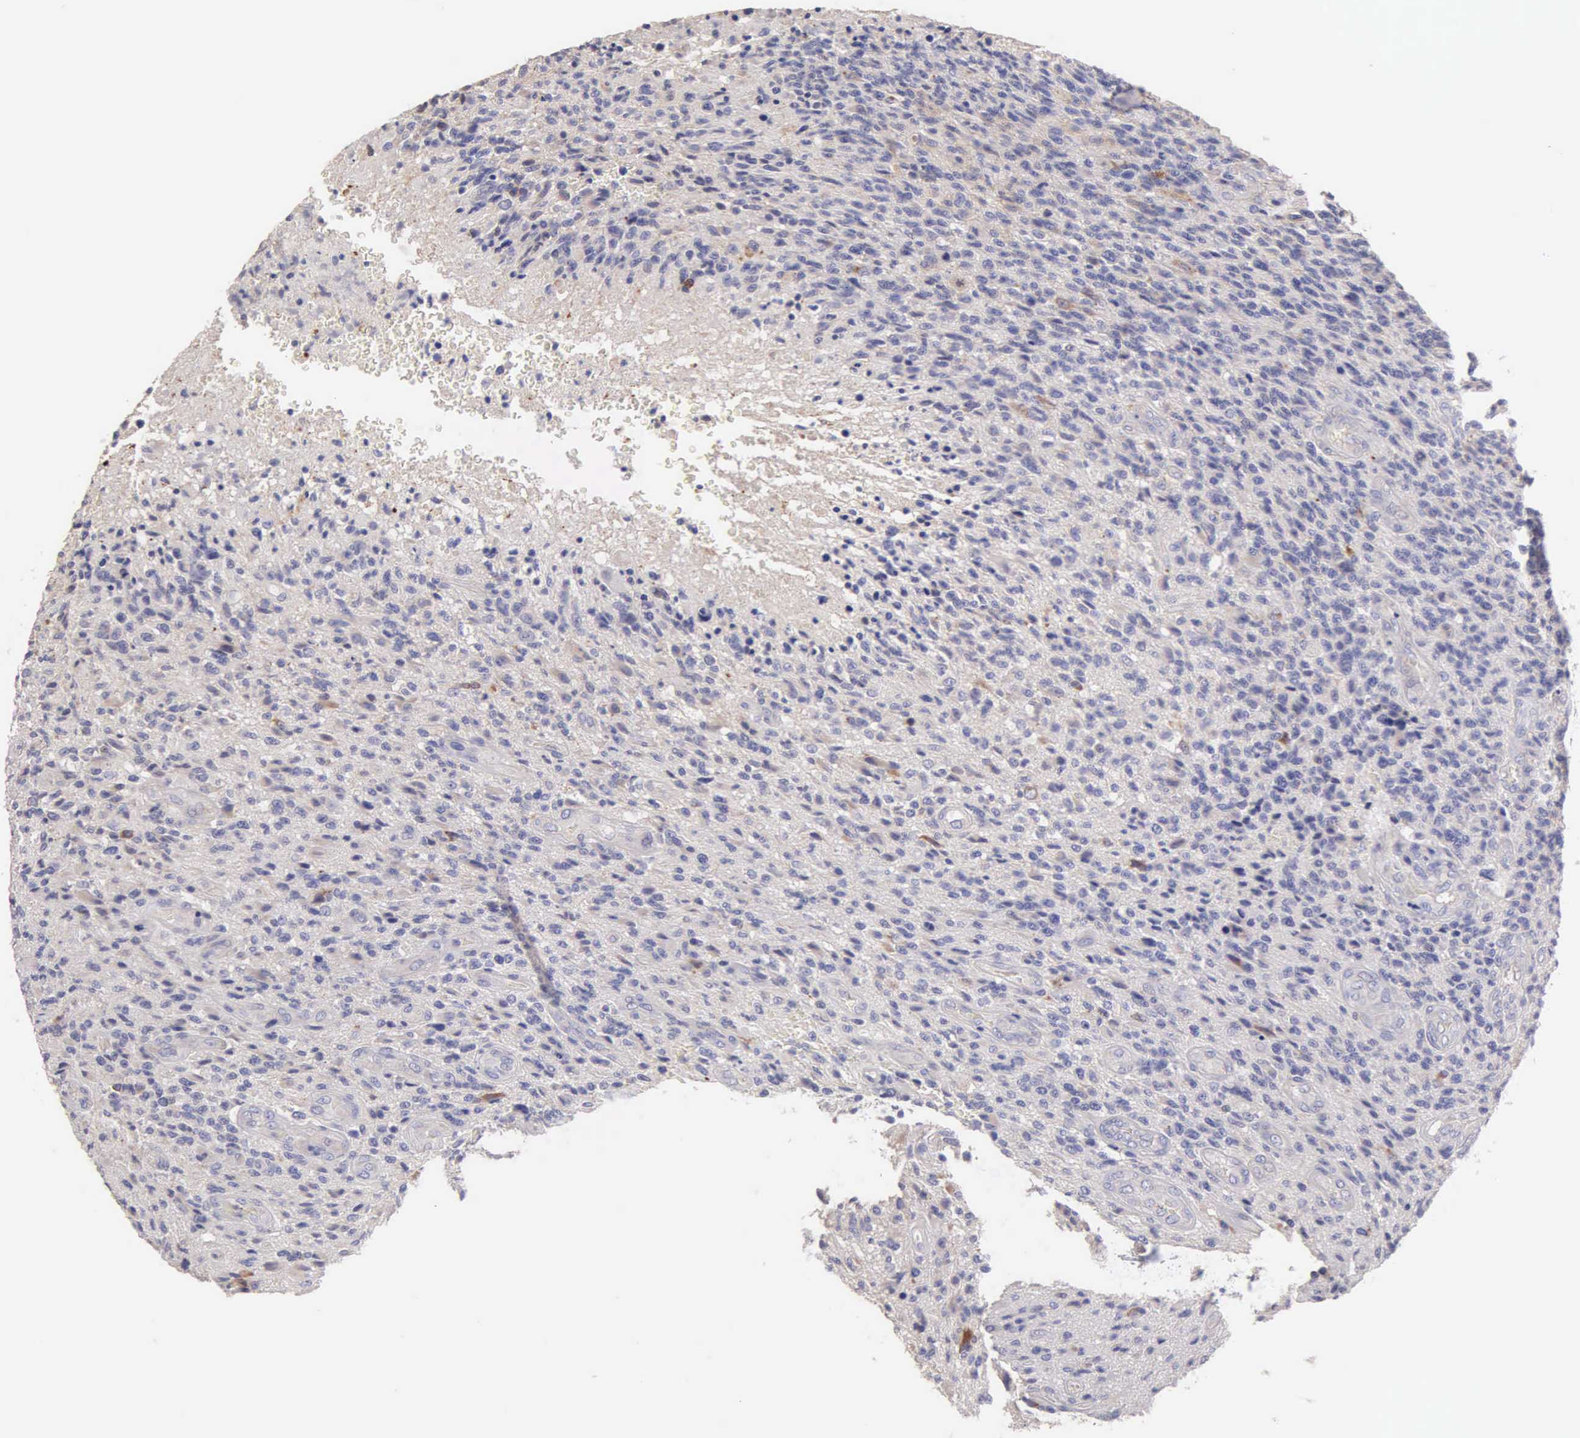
{"staining": {"intensity": "weak", "quantity": "<25%", "location": "cytoplasmic/membranous"}, "tissue": "glioma", "cell_type": "Tumor cells", "image_type": "cancer", "snomed": [{"axis": "morphology", "description": "Glioma, malignant, High grade"}, {"axis": "topography", "description": "Brain"}], "caption": "Protein analysis of glioma reveals no significant positivity in tumor cells.", "gene": "APP", "patient": {"sex": "male", "age": 36}}